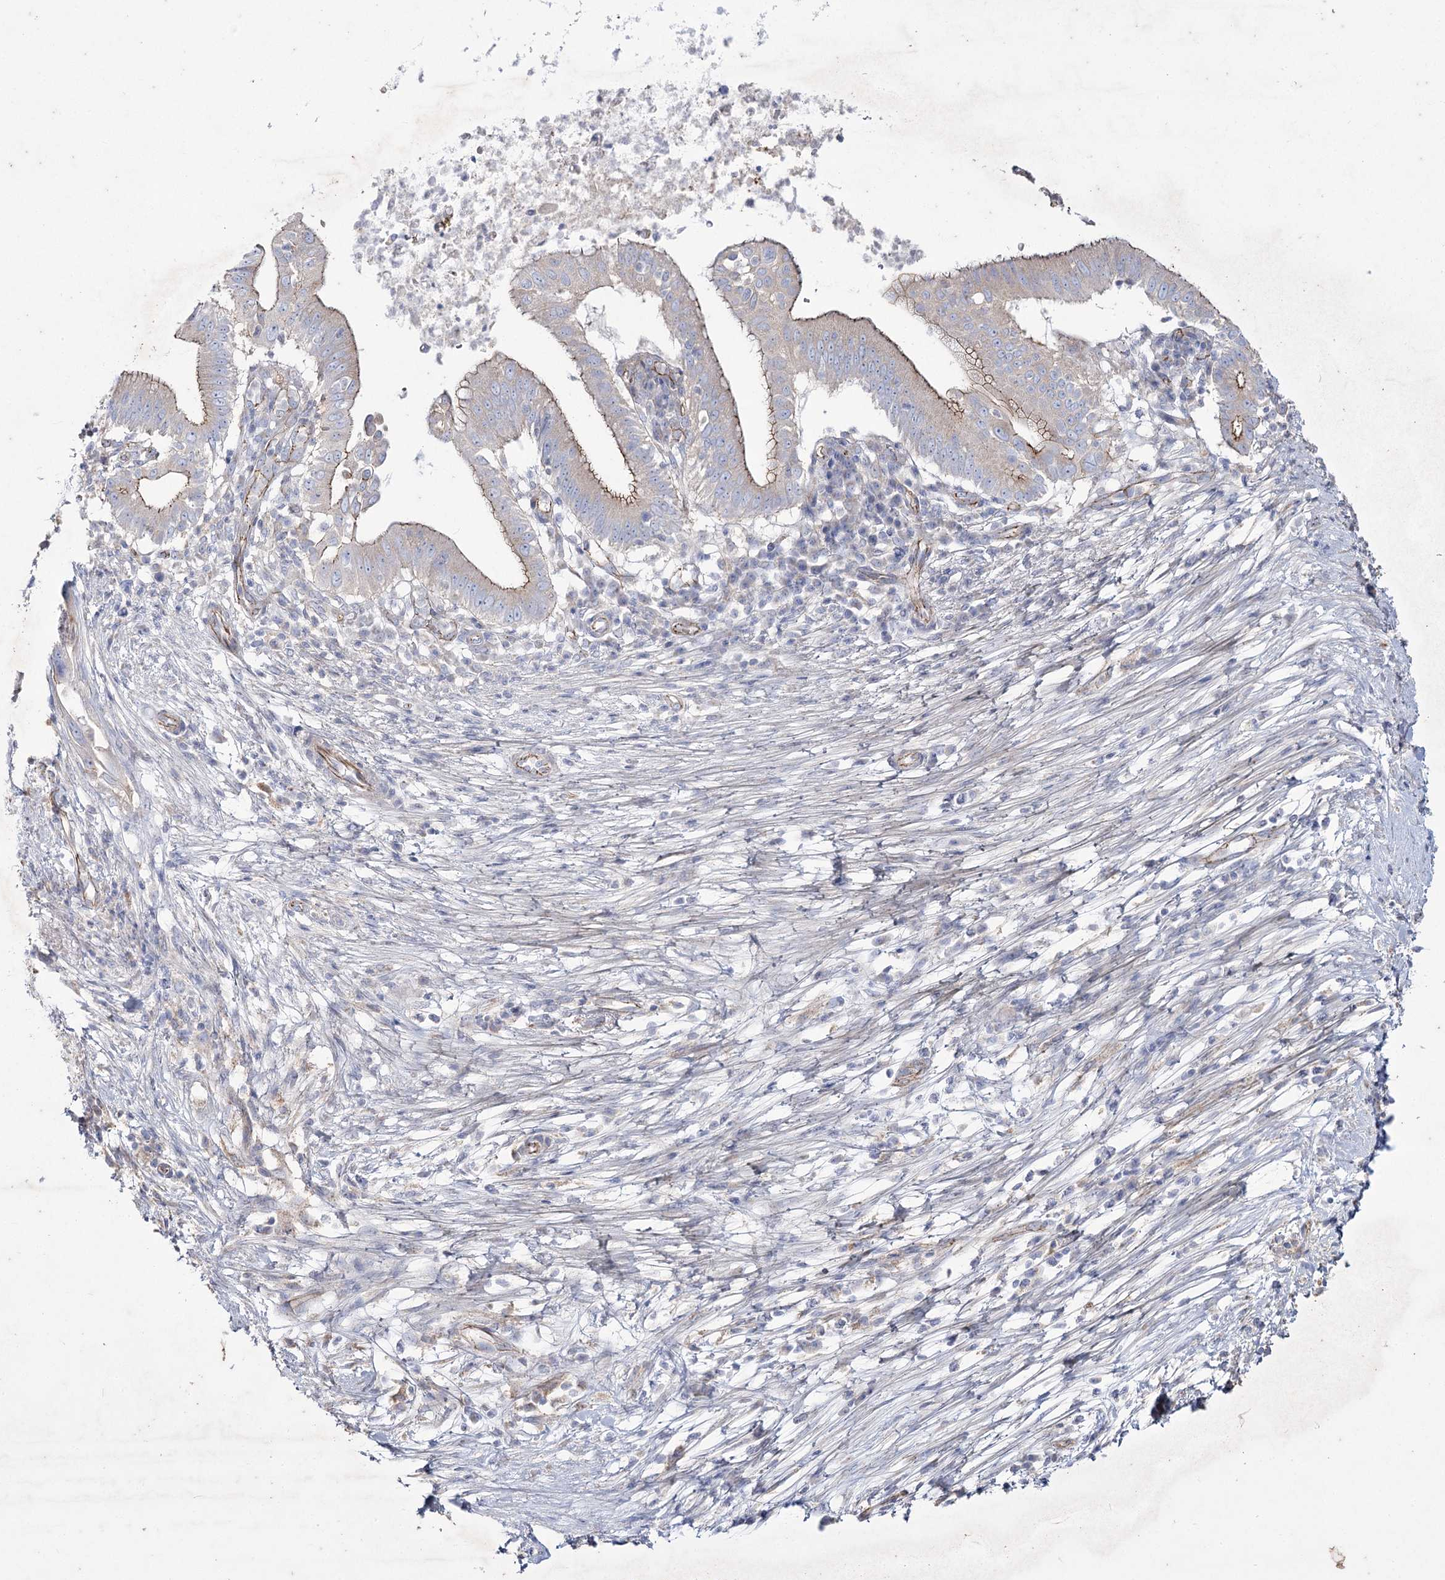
{"staining": {"intensity": "moderate", "quantity": ">75%", "location": "cytoplasmic/membranous"}, "tissue": "pancreatic cancer", "cell_type": "Tumor cells", "image_type": "cancer", "snomed": [{"axis": "morphology", "description": "Adenocarcinoma, NOS"}, {"axis": "topography", "description": "Pancreas"}], "caption": "Adenocarcinoma (pancreatic) was stained to show a protein in brown. There is medium levels of moderate cytoplasmic/membranous positivity in about >75% of tumor cells.", "gene": "LDLRAD3", "patient": {"sex": "male", "age": 68}}